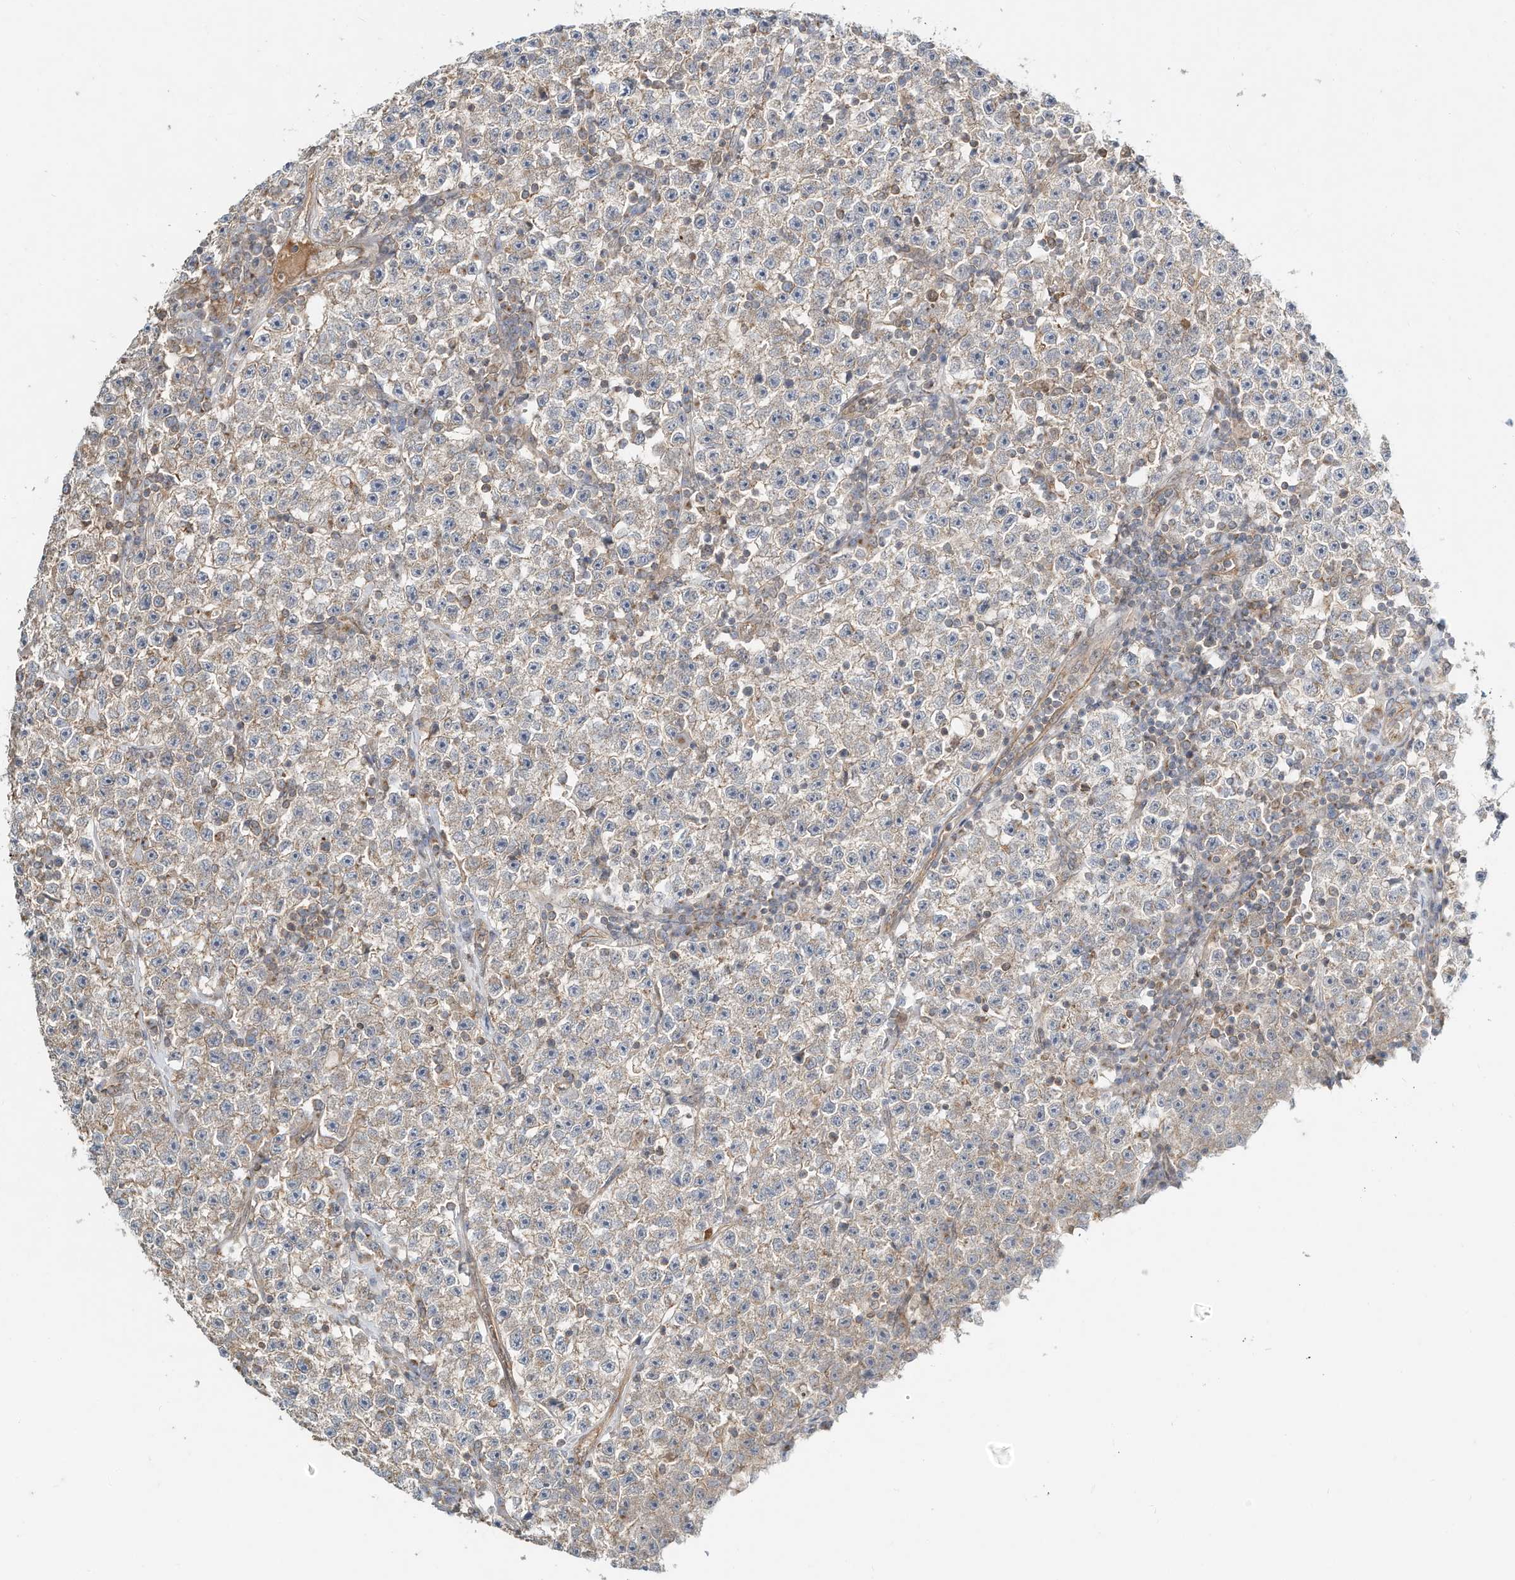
{"staining": {"intensity": "weak", "quantity": "<25%", "location": "cytoplasmic/membranous"}, "tissue": "testis cancer", "cell_type": "Tumor cells", "image_type": "cancer", "snomed": [{"axis": "morphology", "description": "Seminoma, NOS"}, {"axis": "topography", "description": "Testis"}], "caption": "Testis seminoma was stained to show a protein in brown. There is no significant staining in tumor cells.", "gene": "CUX1", "patient": {"sex": "male", "age": 22}}